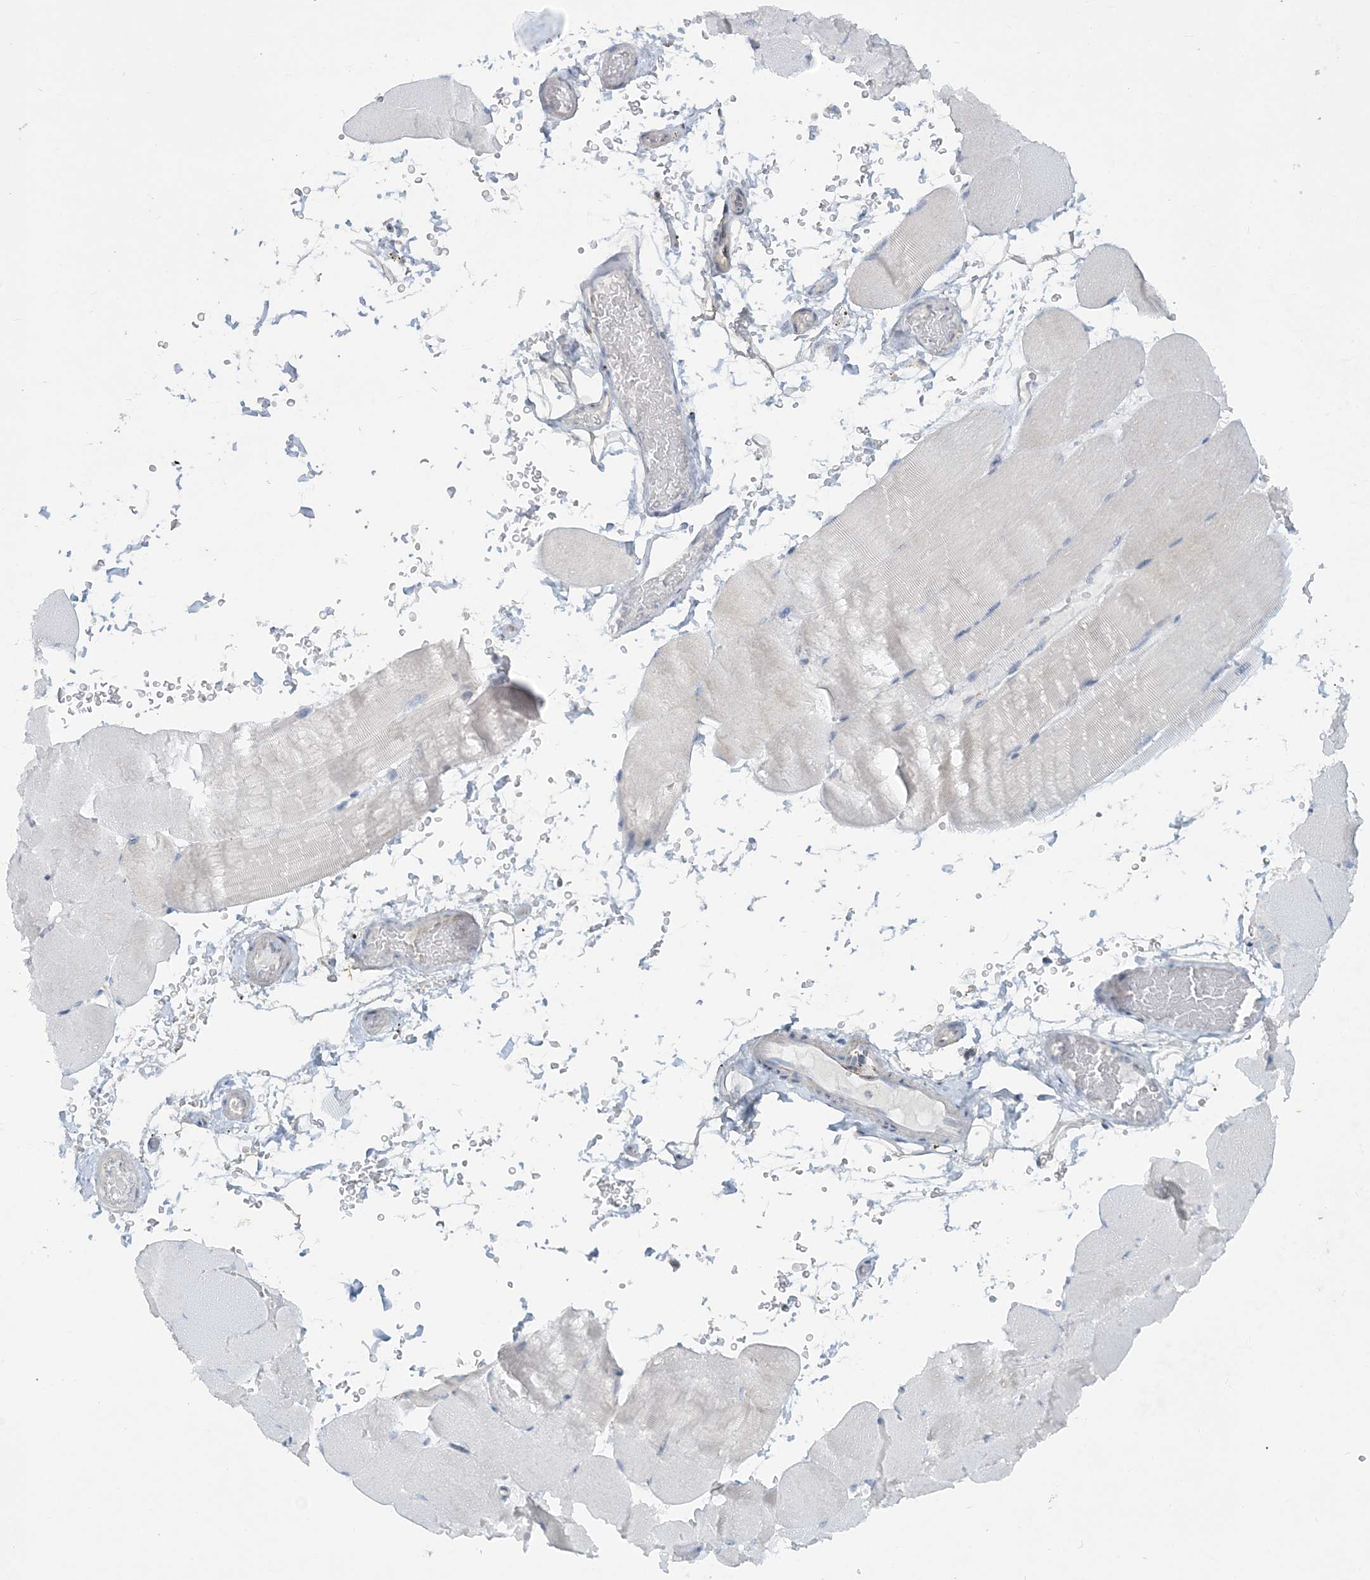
{"staining": {"intensity": "negative", "quantity": "none", "location": "none"}, "tissue": "skeletal muscle", "cell_type": "Myocytes", "image_type": "normal", "snomed": [{"axis": "morphology", "description": "Normal tissue, NOS"}, {"axis": "topography", "description": "Skeletal muscle"}, {"axis": "topography", "description": "Parathyroid gland"}], "caption": "This is an immunohistochemistry micrograph of benign human skeletal muscle. There is no expression in myocytes.", "gene": "TBC1D7", "patient": {"sex": "female", "age": 37}}